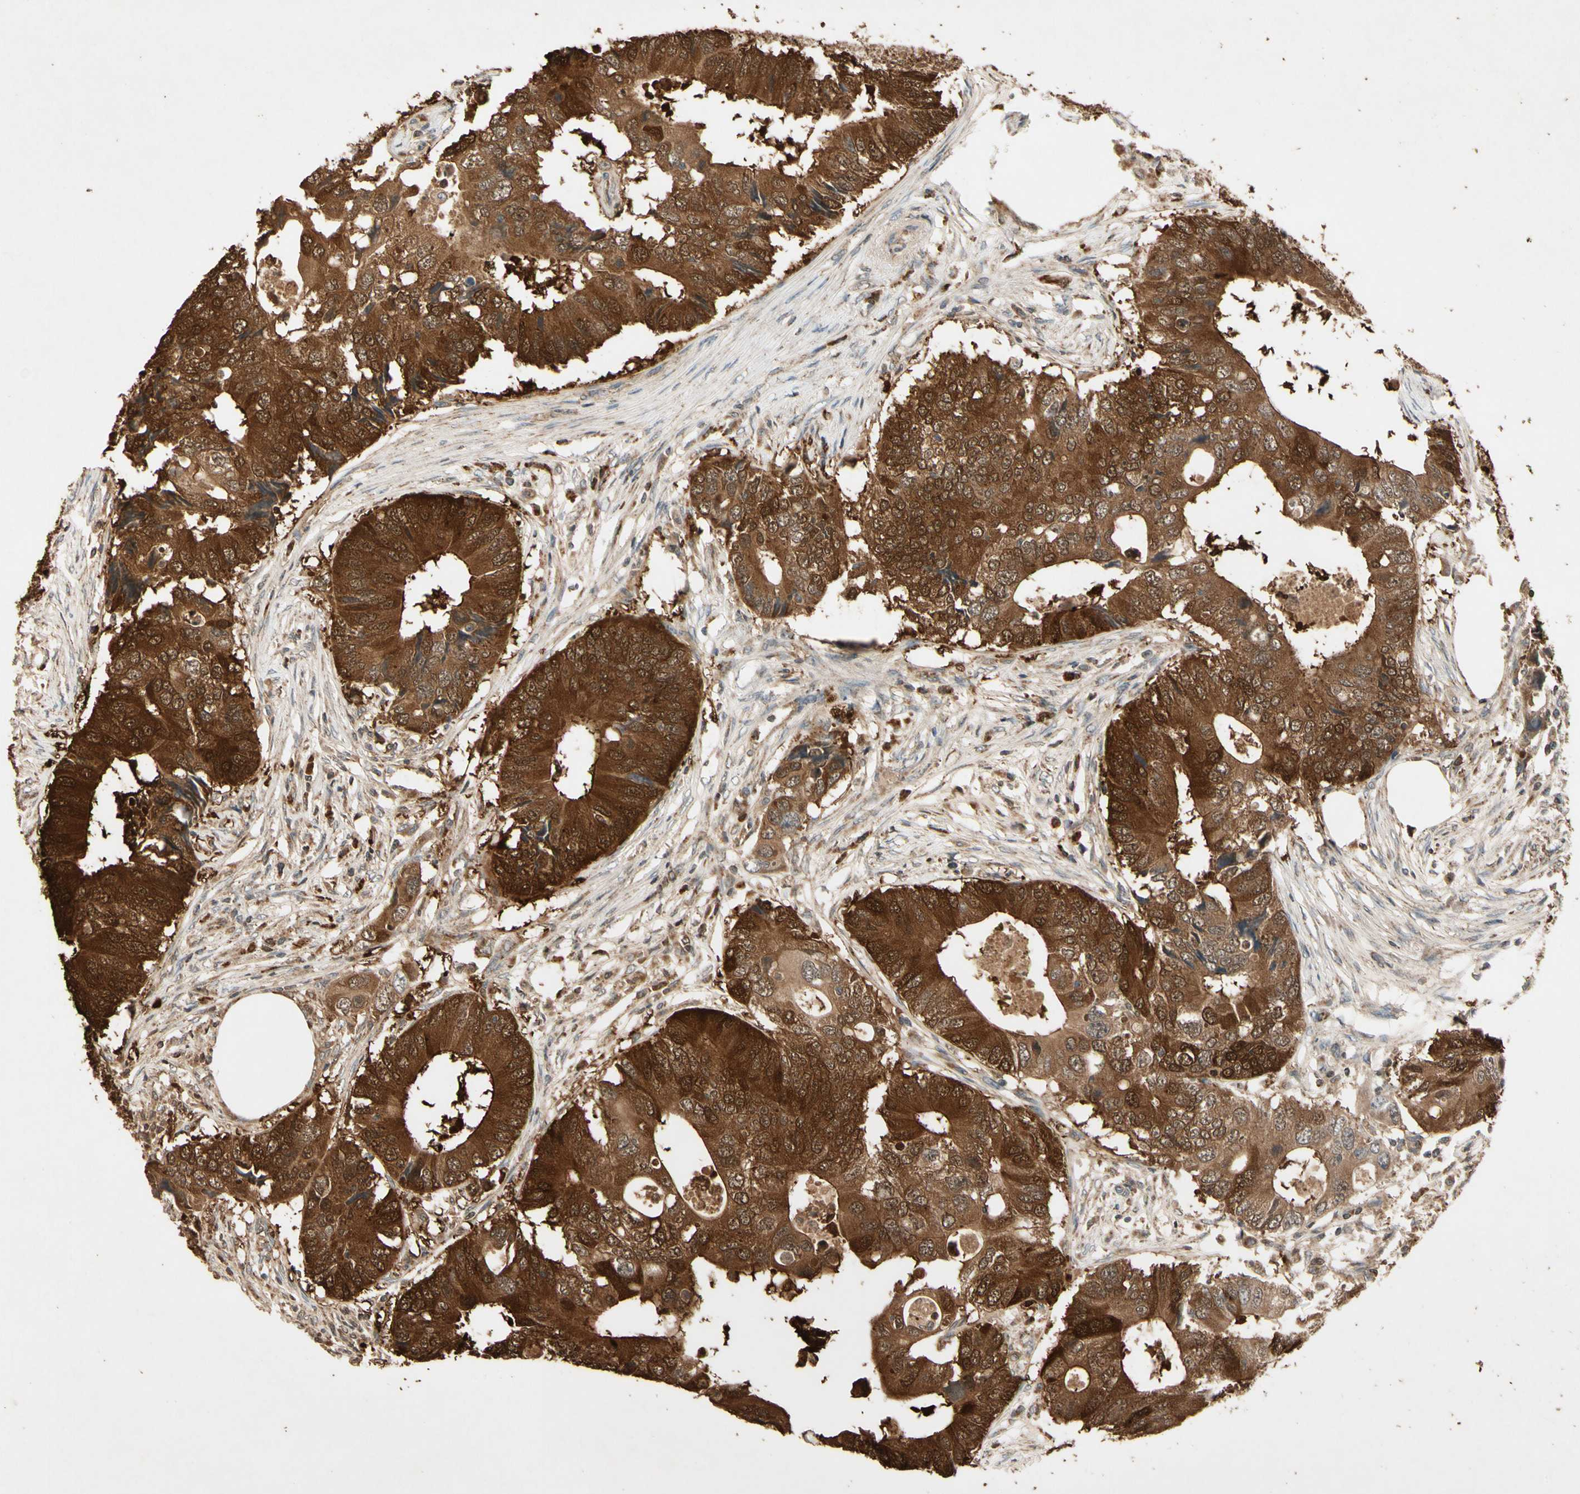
{"staining": {"intensity": "strong", "quantity": ">75%", "location": "cytoplasmic/membranous"}, "tissue": "colorectal cancer", "cell_type": "Tumor cells", "image_type": "cancer", "snomed": [{"axis": "morphology", "description": "Adenocarcinoma, NOS"}, {"axis": "topography", "description": "Colon"}], "caption": "The photomicrograph shows immunohistochemical staining of adenocarcinoma (colorectal). There is strong cytoplasmic/membranous staining is appreciated in about >75% of tumor cells.", "gene": "PRDX5", "patient": {"sex": "male", "age": 71}}